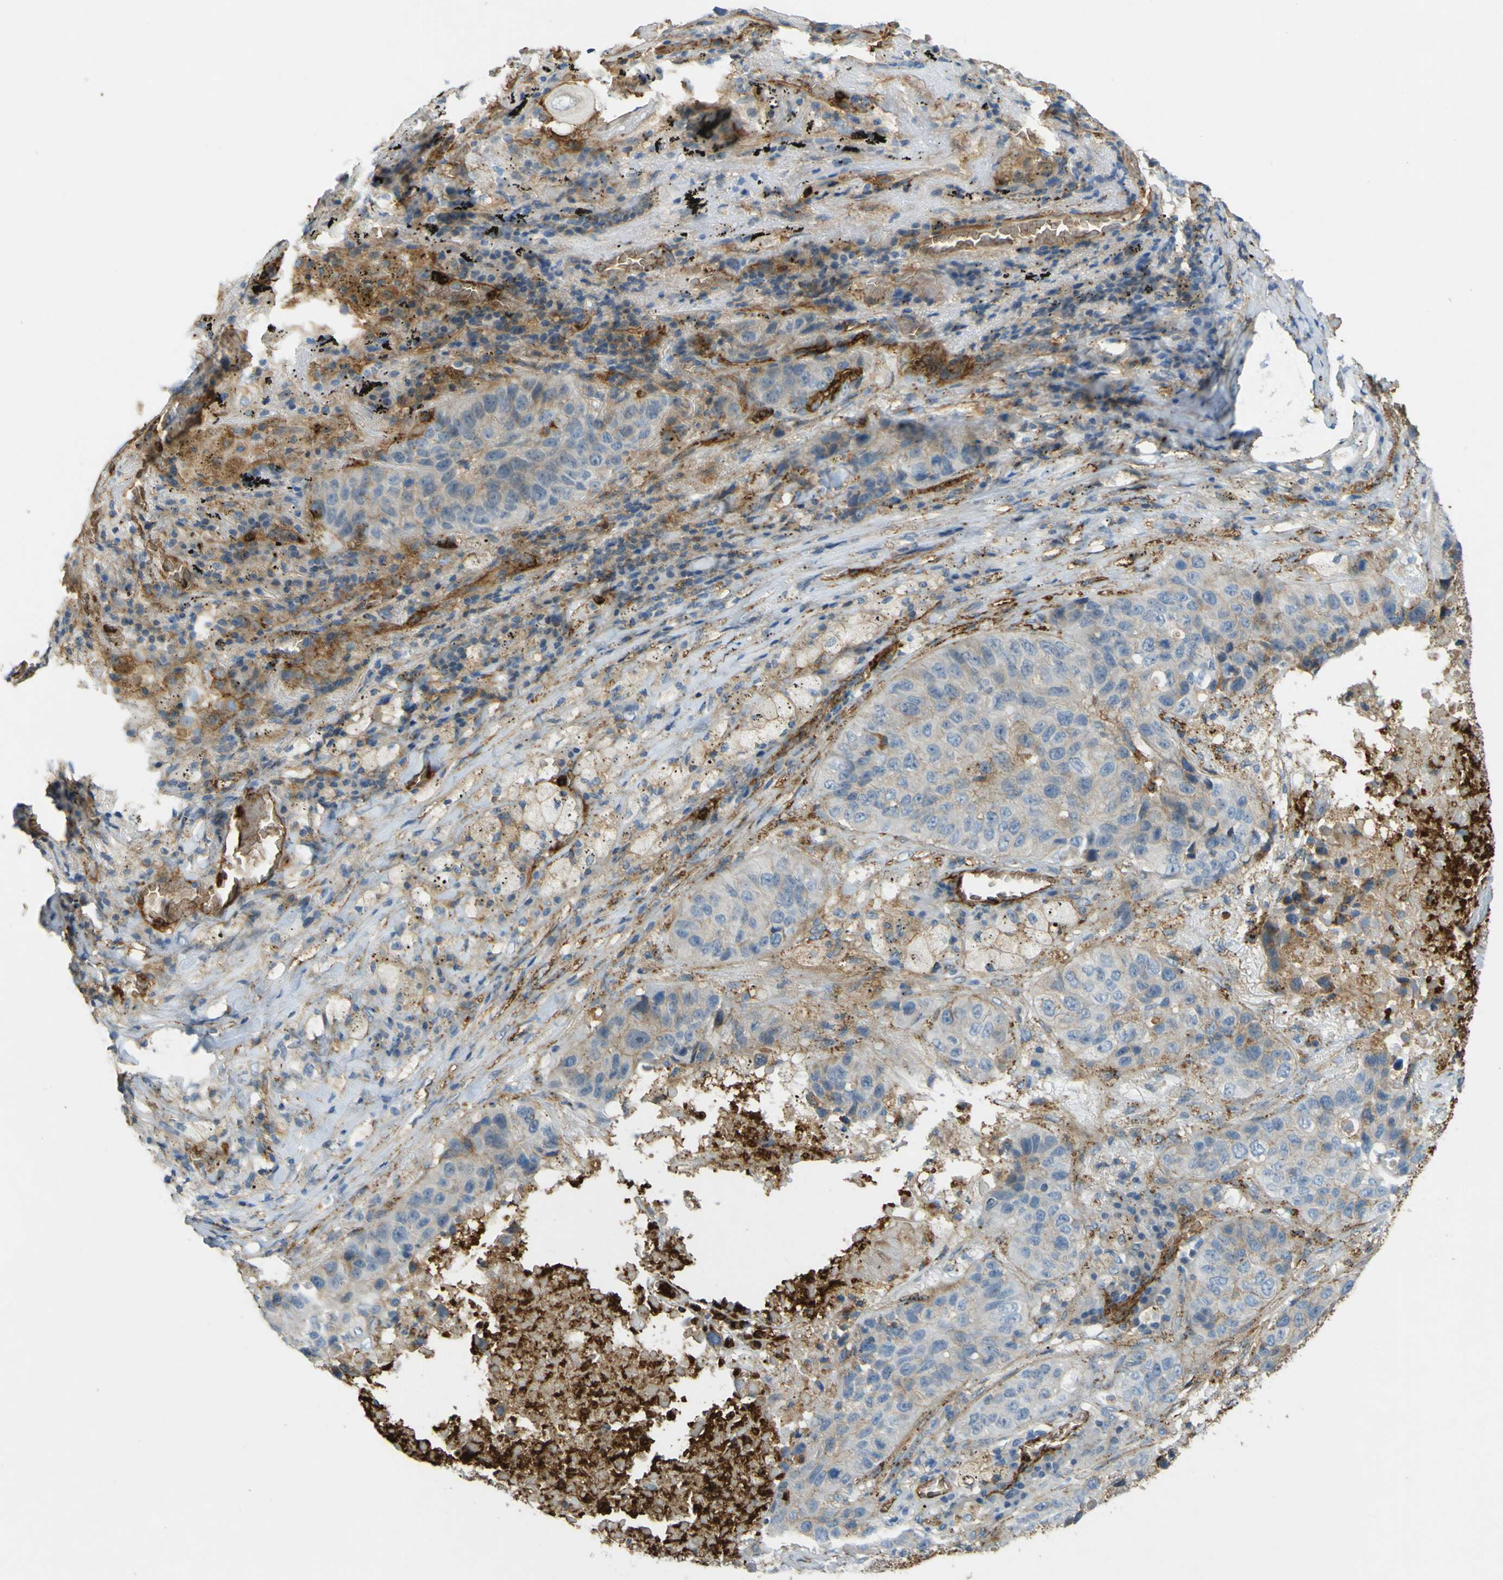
{"staining": {"intensity": "moderate", "quantity": "<25%", "location": "cytoplasmic/membranous"}, "tissue": "lung cancer", "cell_type": "Tumor cells", "image_type": "cancer", "snomed": [{"axis": "morphology", "description": "Squamous cell carcinoma, NOS"}, {"axis": "topography", "description": "Lung"}], "caption": "Lung squamous cell carcinoma stained for a protein (brown) demonstrates moderate cytoplasmic/membranous positive expression in about <25% of tumor cells.", "gene": "PLXDC1", "patient": {"sex": "male", "age": 57}}